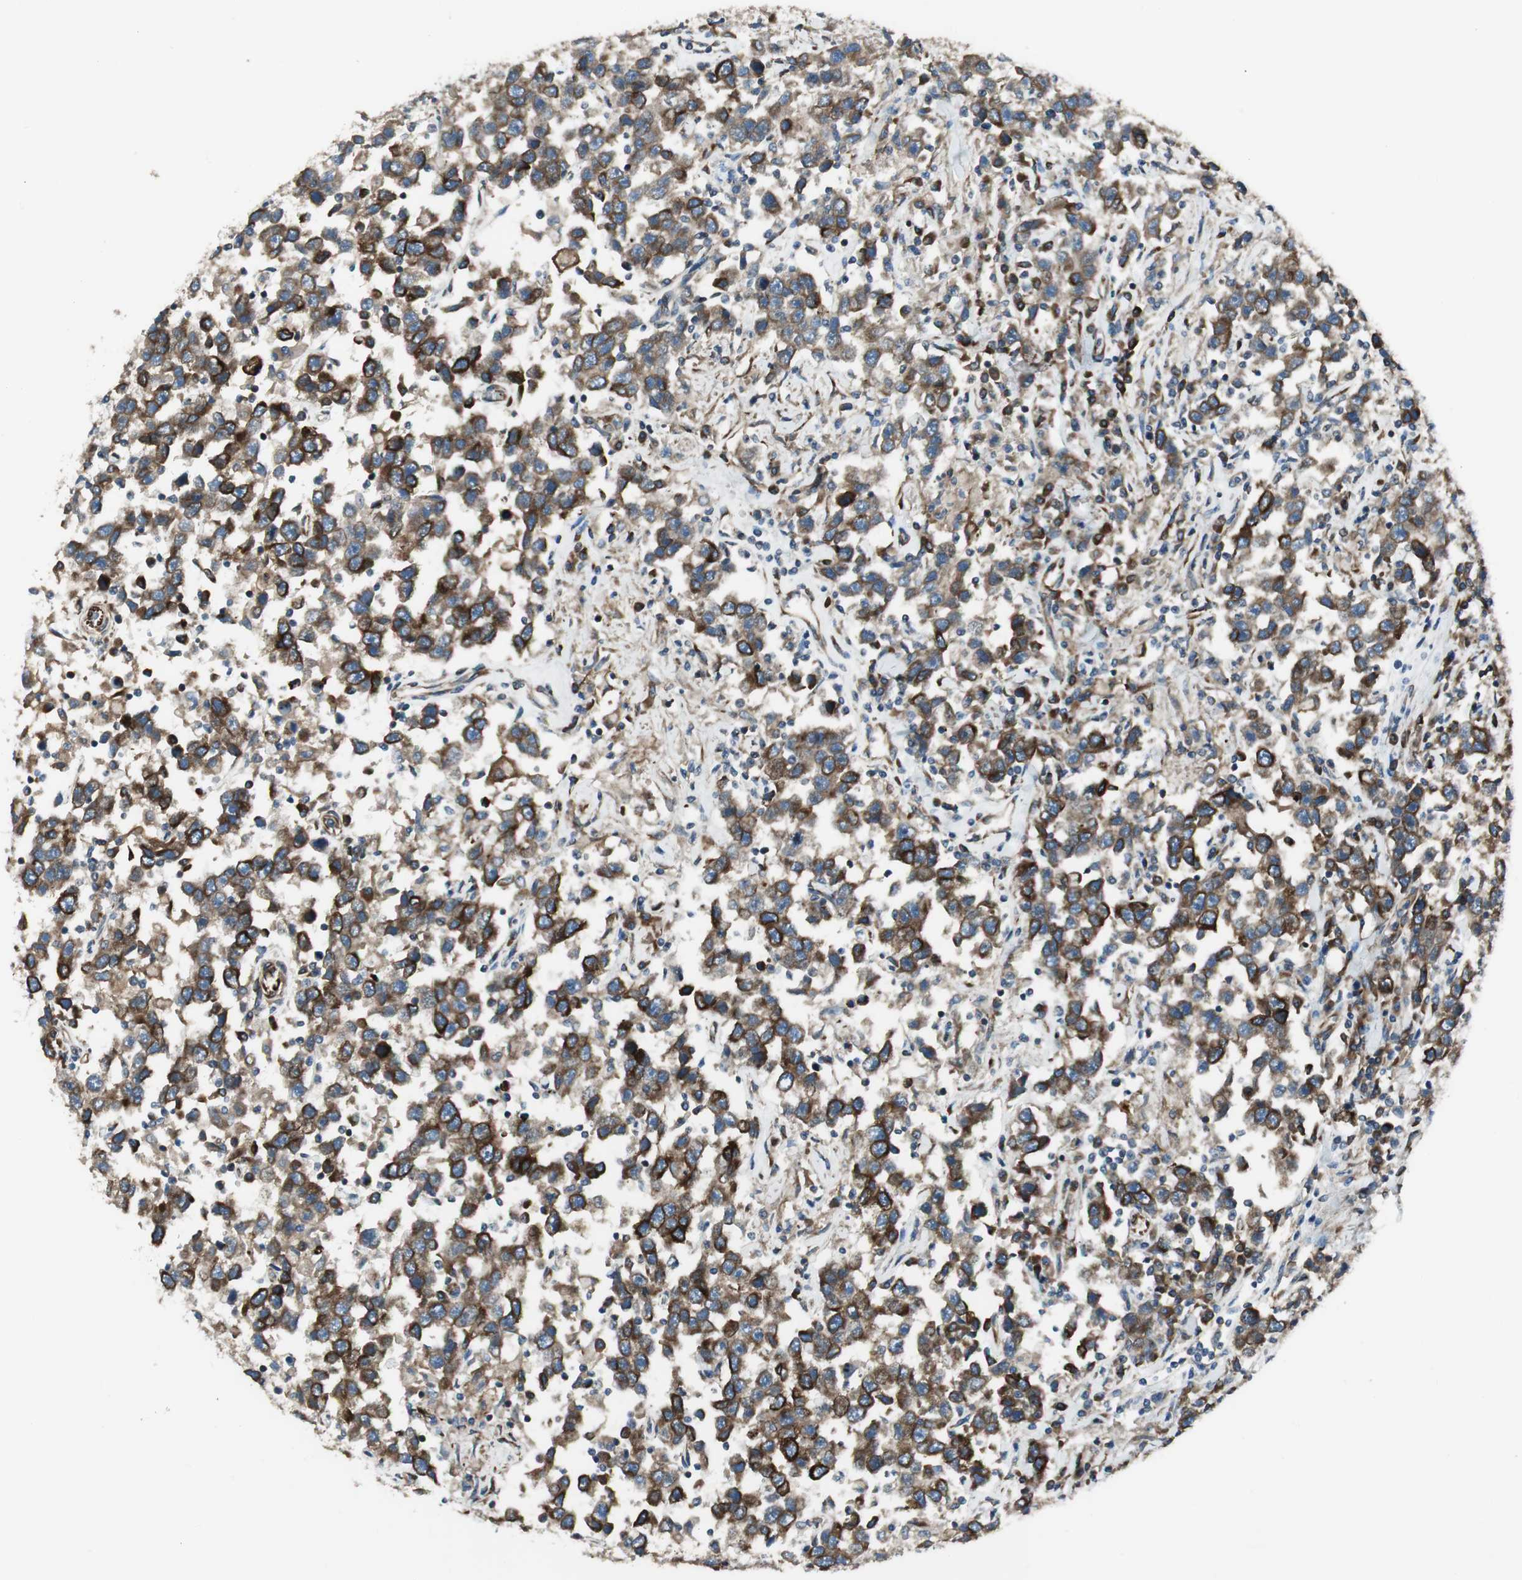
{"staining": {"intensity": "strong", "quantity": ">75%", "location": "cytoplasmic/membranous"}, "tissue": "testis cancer", "cell_type": "Tumor cells", "image_type": "cancer", "snomed": [{"axis": "morphology", "description": "Seminoma, NOS"}, {"axis": "topography", "description": "Testis"}], "caption": "High-magnification brightfield microscopy of testis cancer stained with DAB (brown) and counterstained with hematoxylin (blue). tumor cells exhibit strong cytoplasmic/membranous expression is appreciated in approximately>75% of cells. The protein of interest is shown in brown color, while the nuclei are stained blue.", "gene": "PRKG1", "patient": {"sex": "male", "age": 41}}